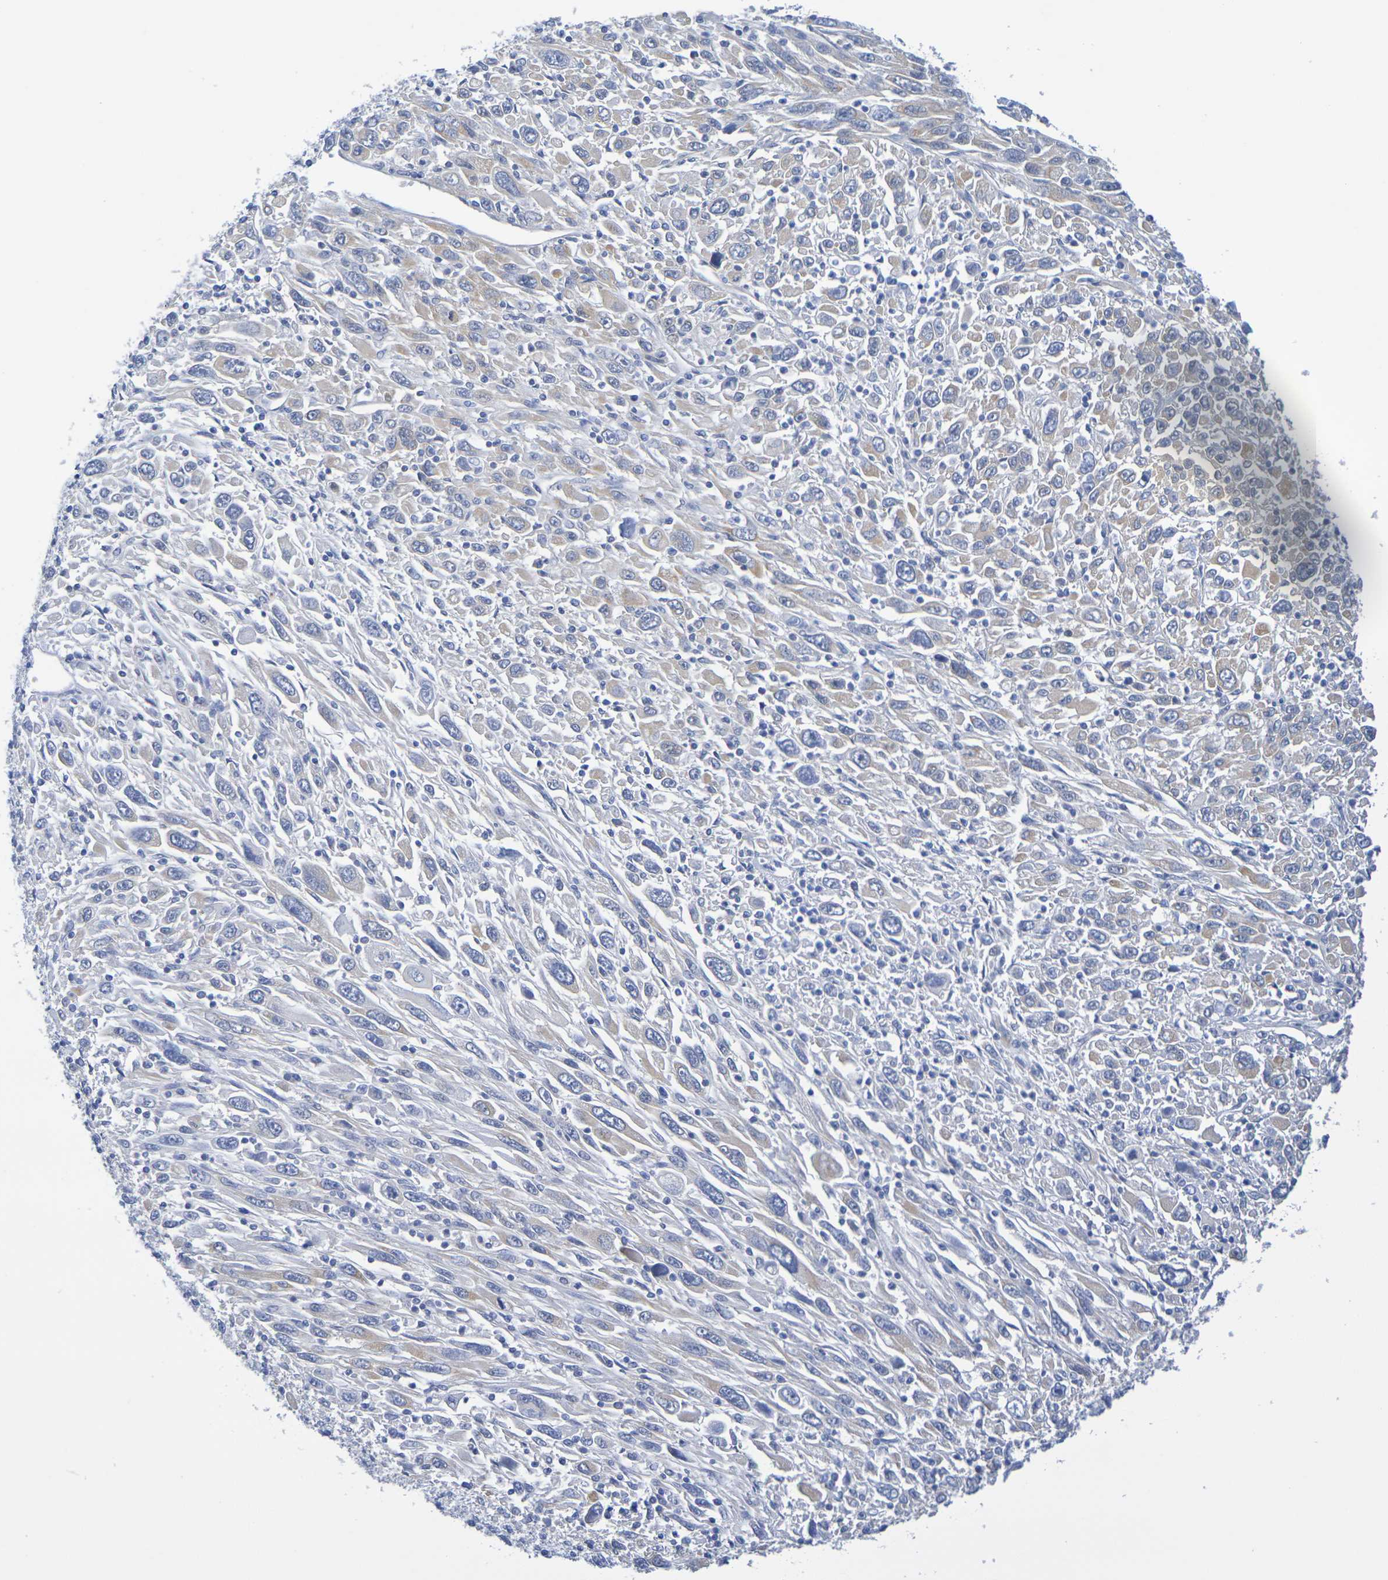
{"staining": {"intensity": "weak", "quantity": "25%-75%", "location": "cytoplasmic/membranous"}, "tissue": "melanoma", "cell_type": "Tumor cells", "image_type": "cancer", "snomed": [{"axis": "morphology", "description": "Malignant melanoma, Metastatic site"}, {"axis": "topography", "description": "Skin"}], "caption": "Brown immunohistochemical staining in human malignant melanoma (metastatic site) displays weak cytoplasmic/membranous positivity in about 25%-75% of tumor cells.", "gene": "TMCC3", "patient": {"sex": "female", "age": 56}}